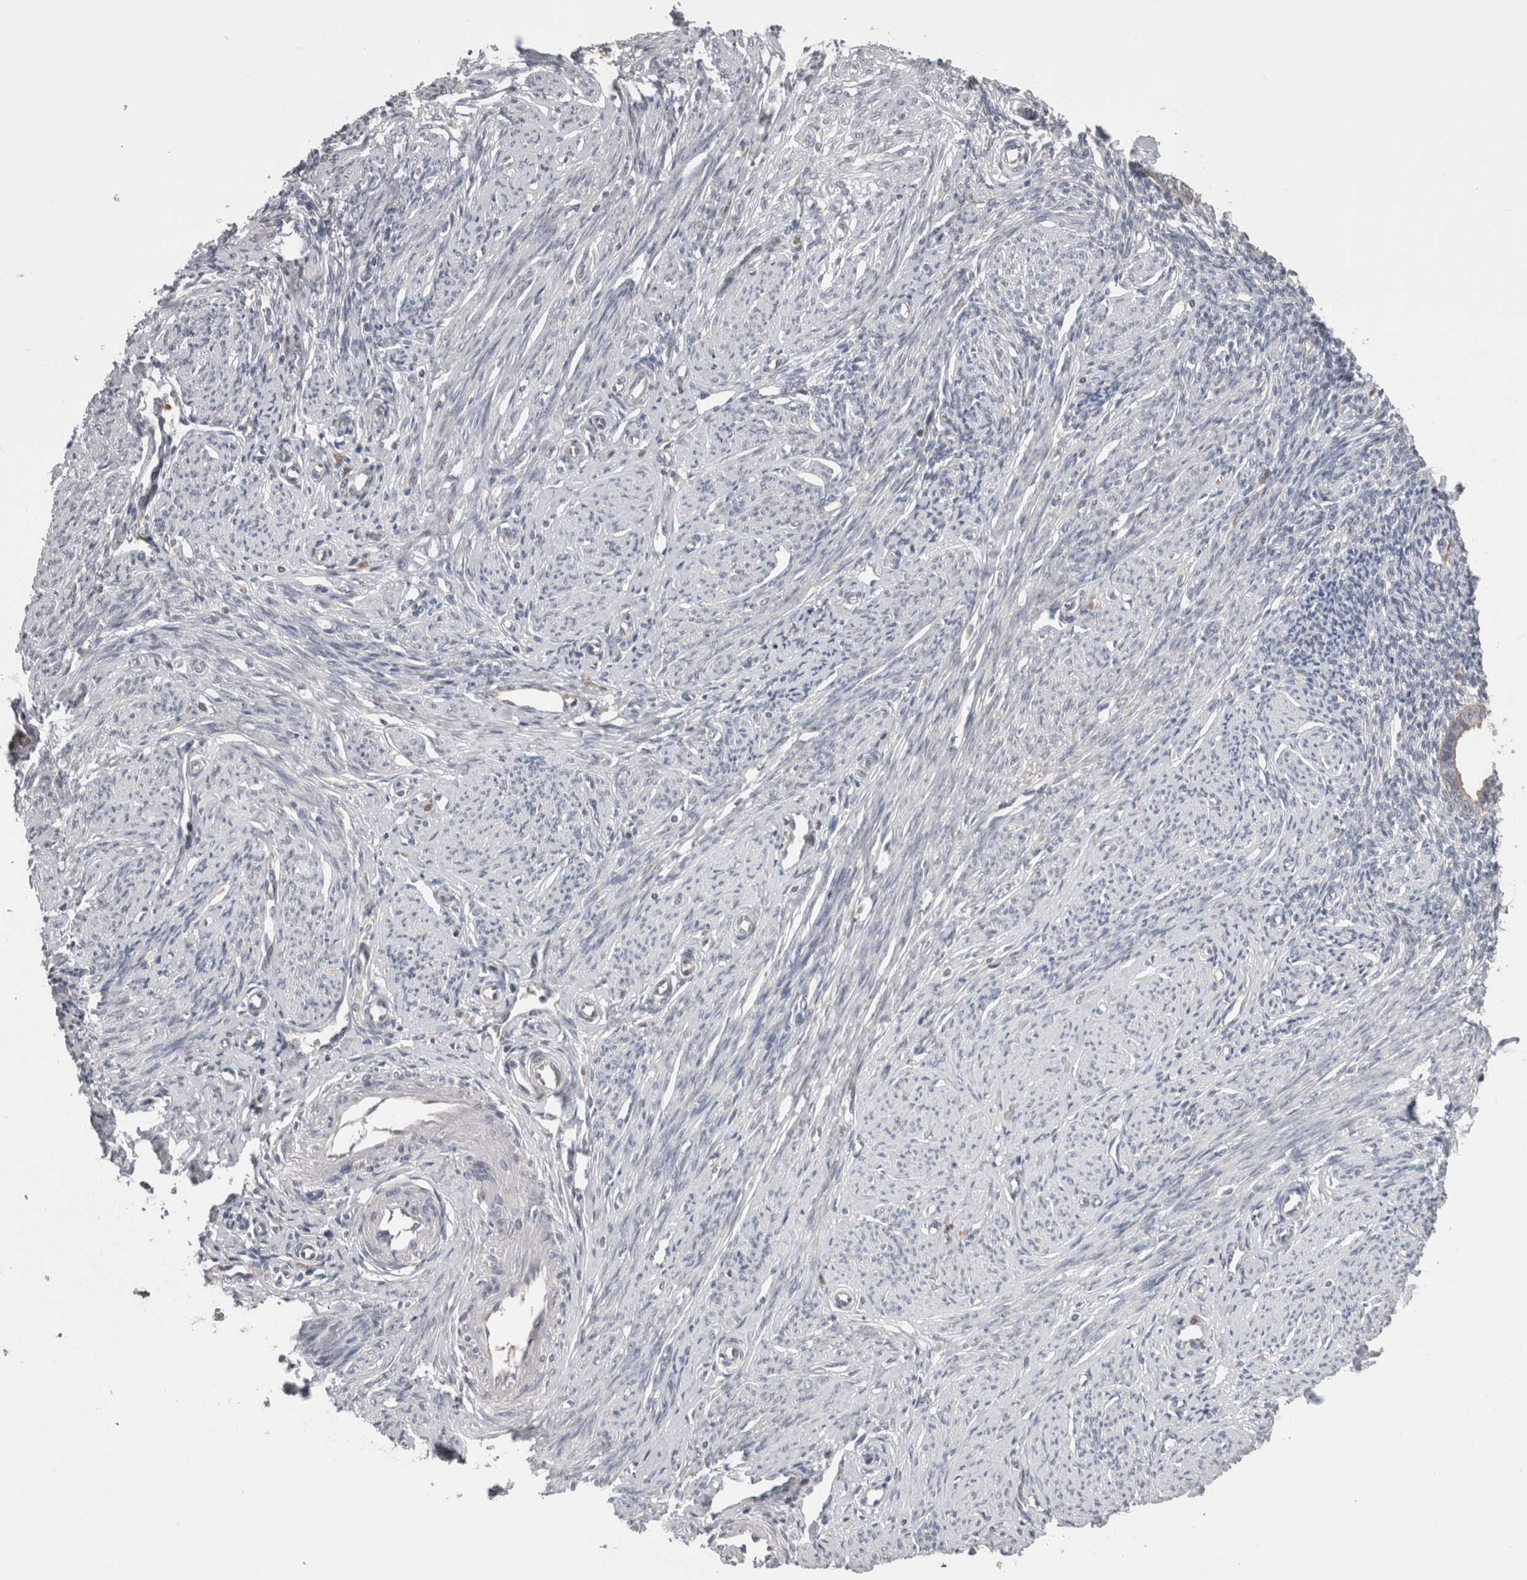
{"staining": {"intensity": "negative", "quantity": "none", "location": "none"}, "tissue": "endometrium", "cell_type": "Cells in endometrial stroma", "image_type": "normal", "snomed": [{"axis": "morphology", "description": "Normal tissue, NOS"}, {"axis": "topography", "description": "Endometrium"}], "caption": "This is an immunohistochemistry (IHC) micrograph of normal human endometrium. There is no expression in cells in endometrial stroma.", "gene": "DCTN6", "patient": {"sex": "female", "age": 56}}